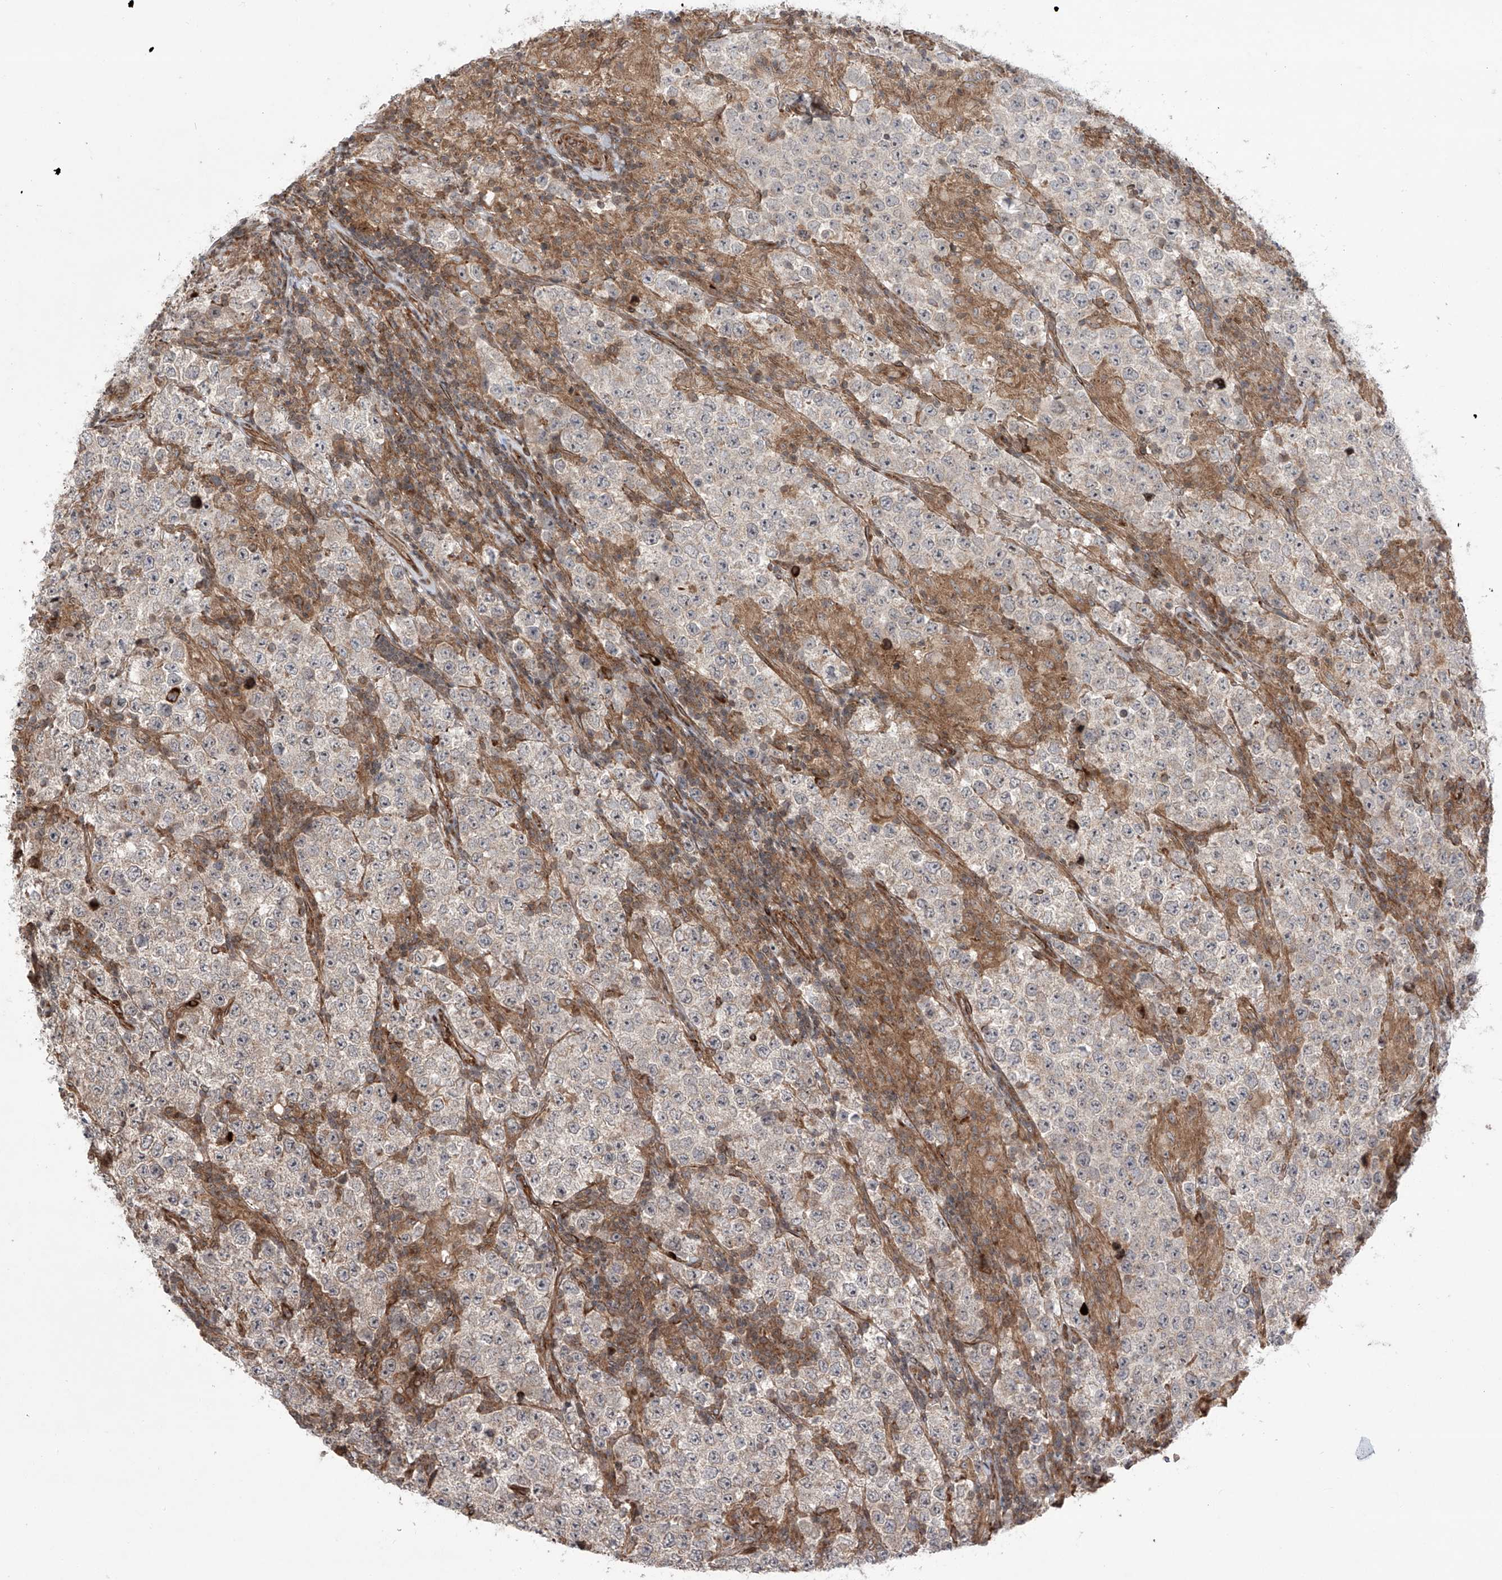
{"staining": {"intensity": "negative", "quantity": "none", "location": "none"}, "tissue": "testis cancer", "cell_type": "Tumor cells", "image_type": "cancer", "snomed": [{"axis": "morphology", "description": "Normal tissue, NOS"}, {"axis": "morphology", "description": "Urothelial carcinoma, High grade"}, {"axis": "morphology", "description": "Seminoma, NOS"}, {"axis": "morphology", "description": "Carcinoma, Embryonal, NOS"}, {"axis": "topography", "description": "Urinary bladder"}, {"axis": "topography", "description": "Testis"}], "caption": "Immunohistochemistry (IHC) of embryonal carcinoma (testis) exhibits no expression in tumor cells.", "gene": "APAF1", "patient": {"sex": "male", "age": 41}}